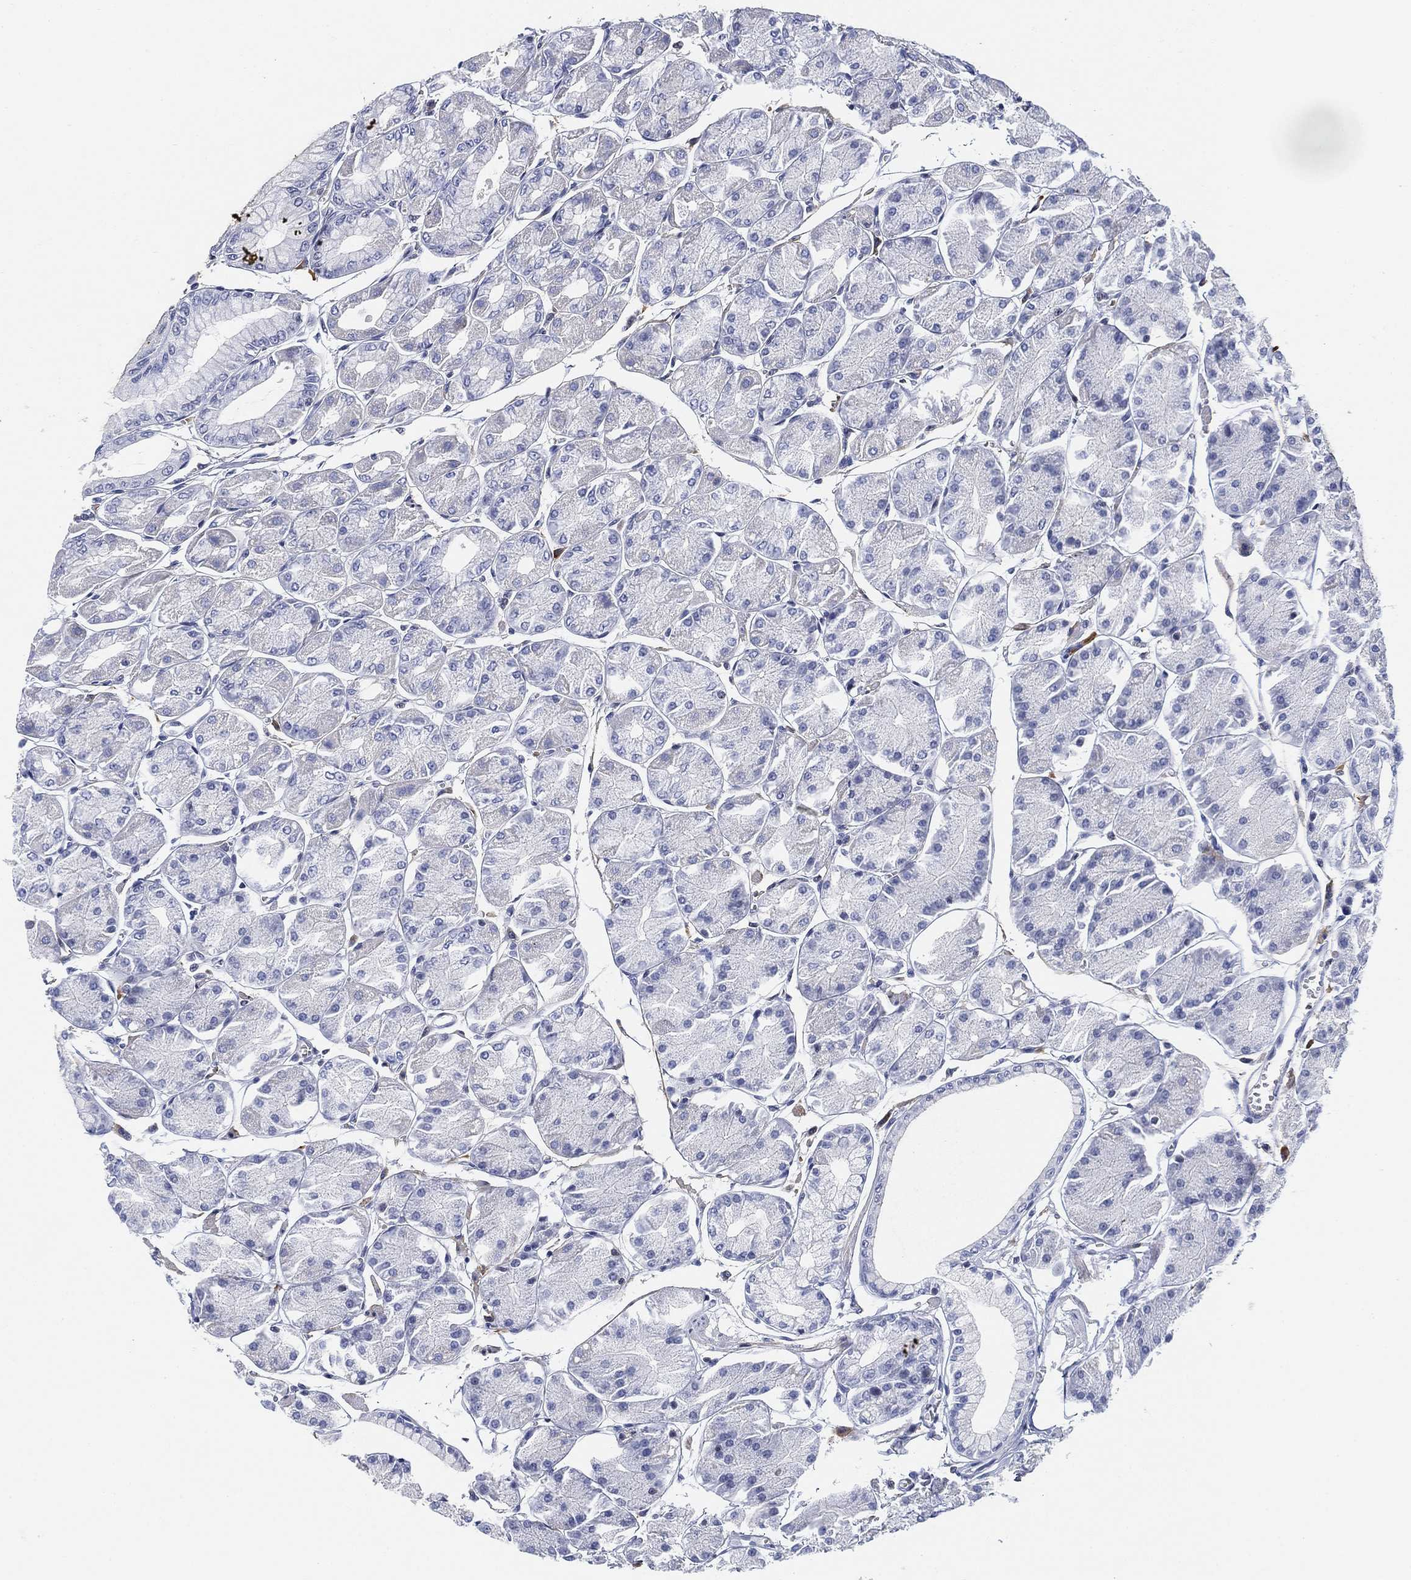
{"staining": {"intensity": "negative", "quantity": "none", "location": "none"}, "tissue": "stomach", "cell_type": "Glandular cells", "image_type": "normal", "snomed": [{"axis": "morphology", "description": "Normal tissue, NOS"}, {"axis": "topography", "description": "Stomach, upper"}], "caption": "Micrograph shows no significant protein staining in glandular cells of benign stomach. (DAB immunohistochemistry, high magnification).", "gene": "FYB1", "patient": {"sex": "male", "age": 60}}